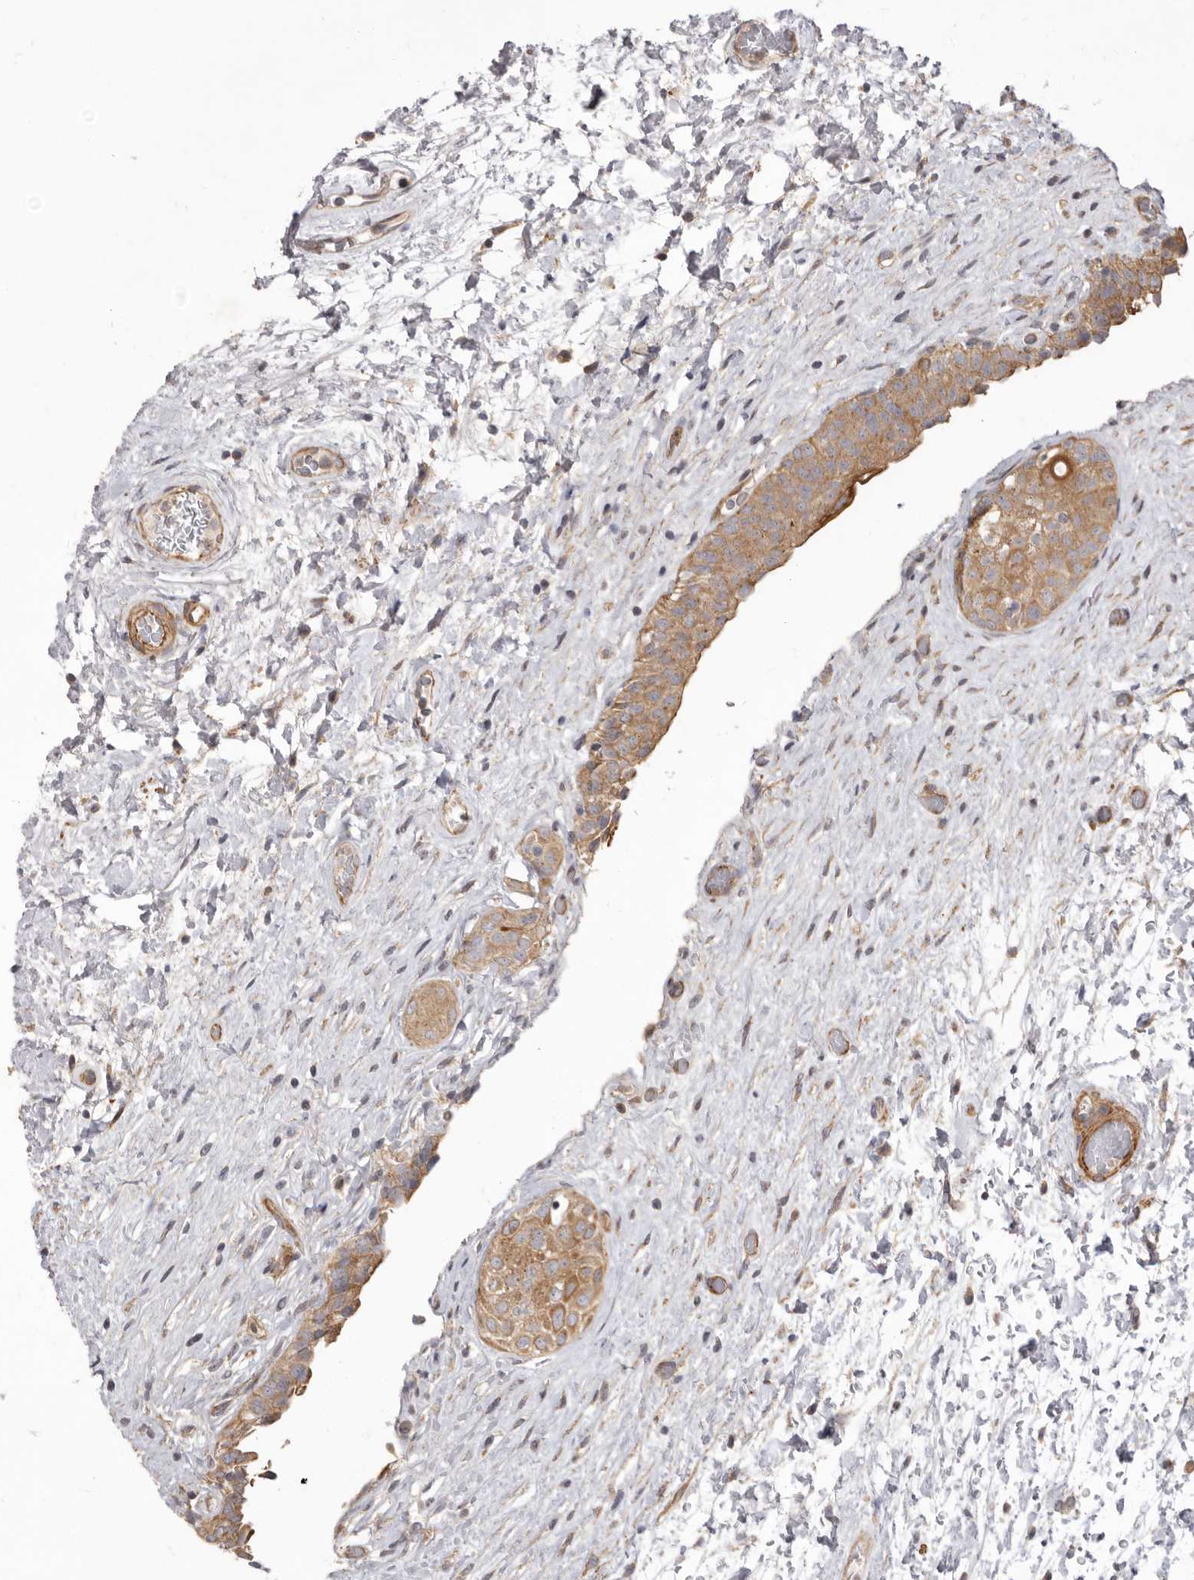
{"staining": {"intensity": "strong", "quantity": ">75%", "location": "cytoplasmic/membranous"}, "tissue": "urinary bladder", "cell_type": "Urothelial cells", "image_type": "normal", "snomed": [{"axis": "morphology", "description": "Normal tissue, NOS"}, {"axis": "topography", "description": "Urinary bladder"}], "caption": "Strong cytoplasmic/membranous positivity is present in approximately >75% of urothelial cells in unremarkable urinary bladder.", "gene": "VPS45", "patient": {"sex": "male", "age": 74}}